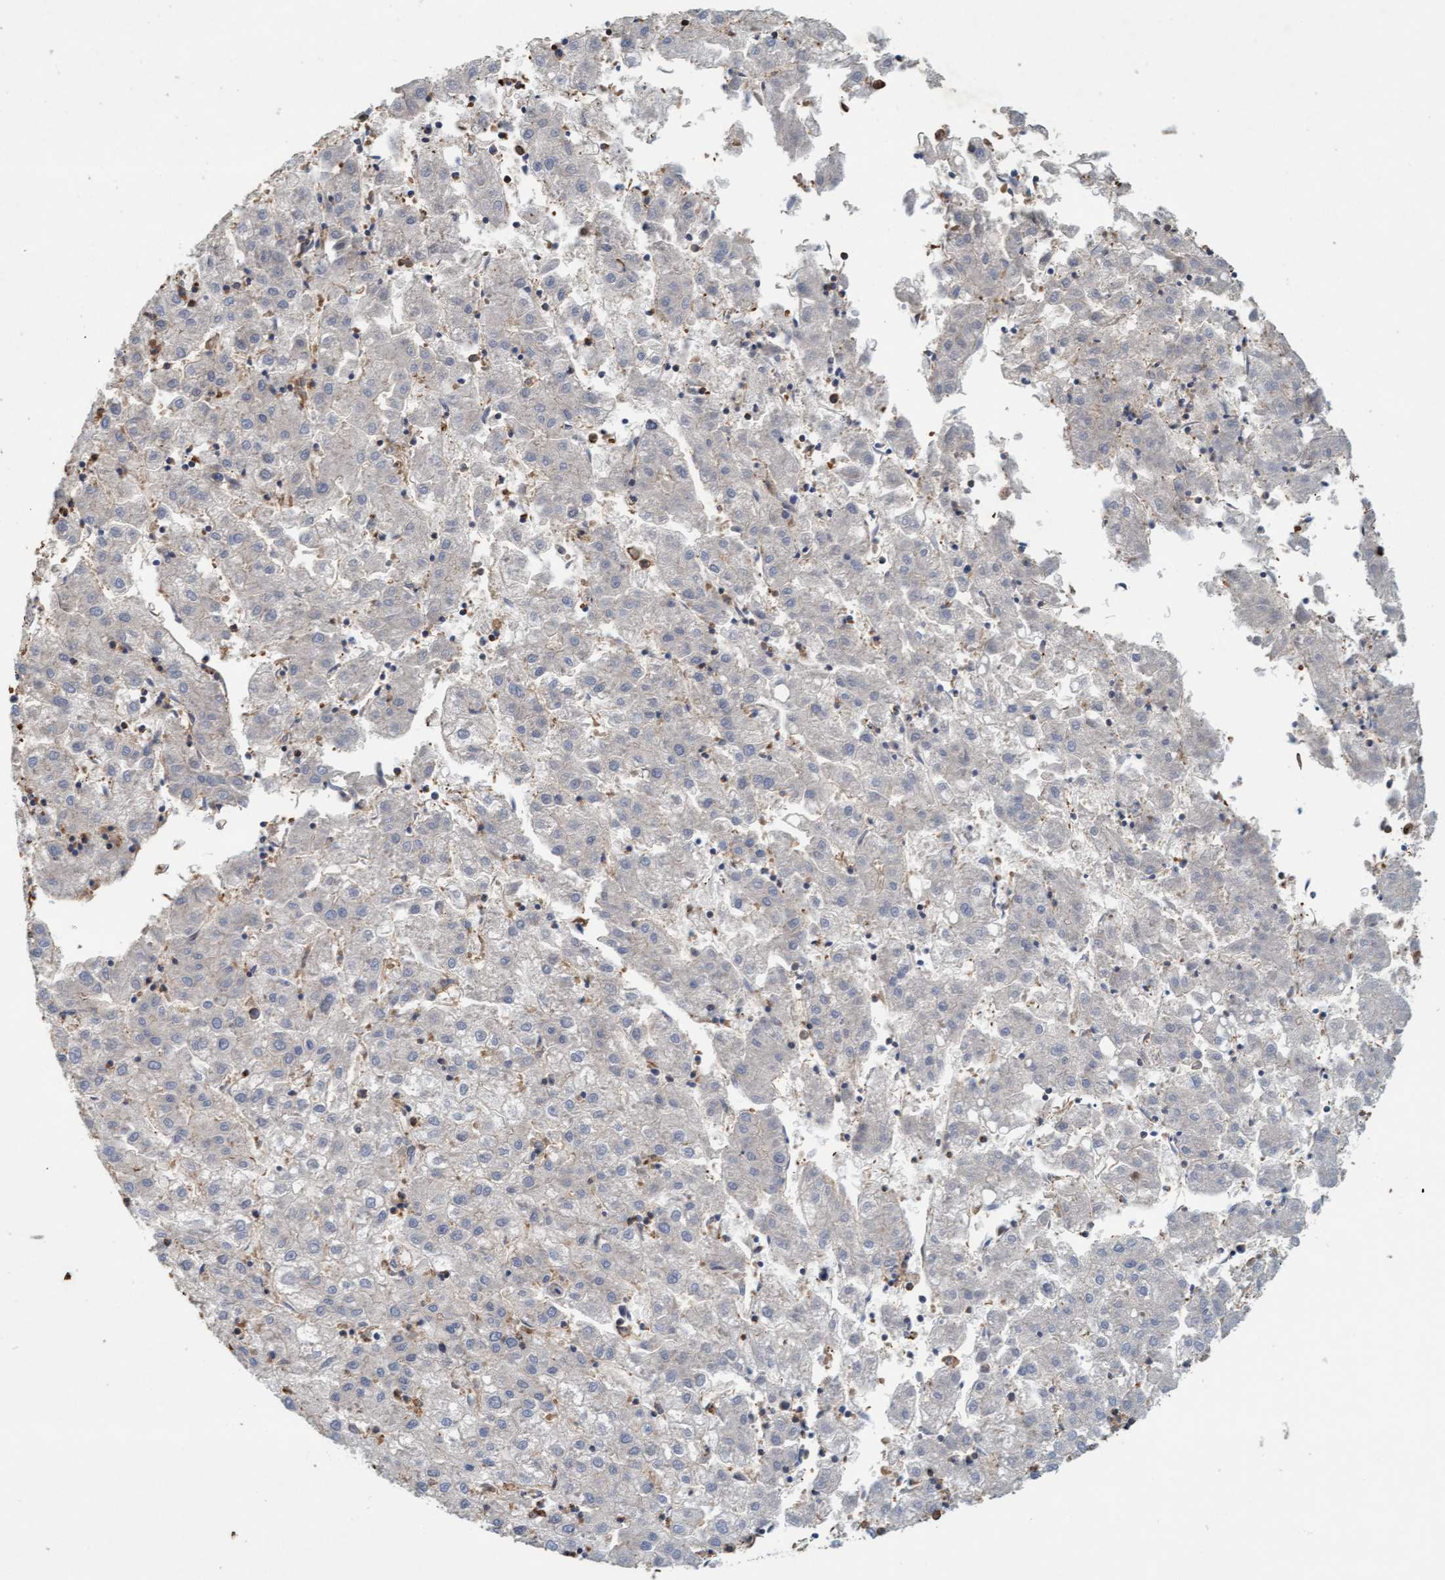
{"staining": {"intensity": "negative", "quantity": "none", "location": "none"}, "tissue": "liver cancer", "cell_type": "Tumor cells", "image_type": "cancer", "snomed": [{"axis": "morphology", "description": "Carcinoma, Hepatocellular, NOS"}, {"axis": "topography", "description": "Liver"}], "caption": "The micrograph demonstrates no staining of tumor cells in liver cancer. (DAB immunohistochemistry (IHC) with hematoxylin counter stain).", "gene": "FXR2", "patient": {"sex": "male", "age": 72}}